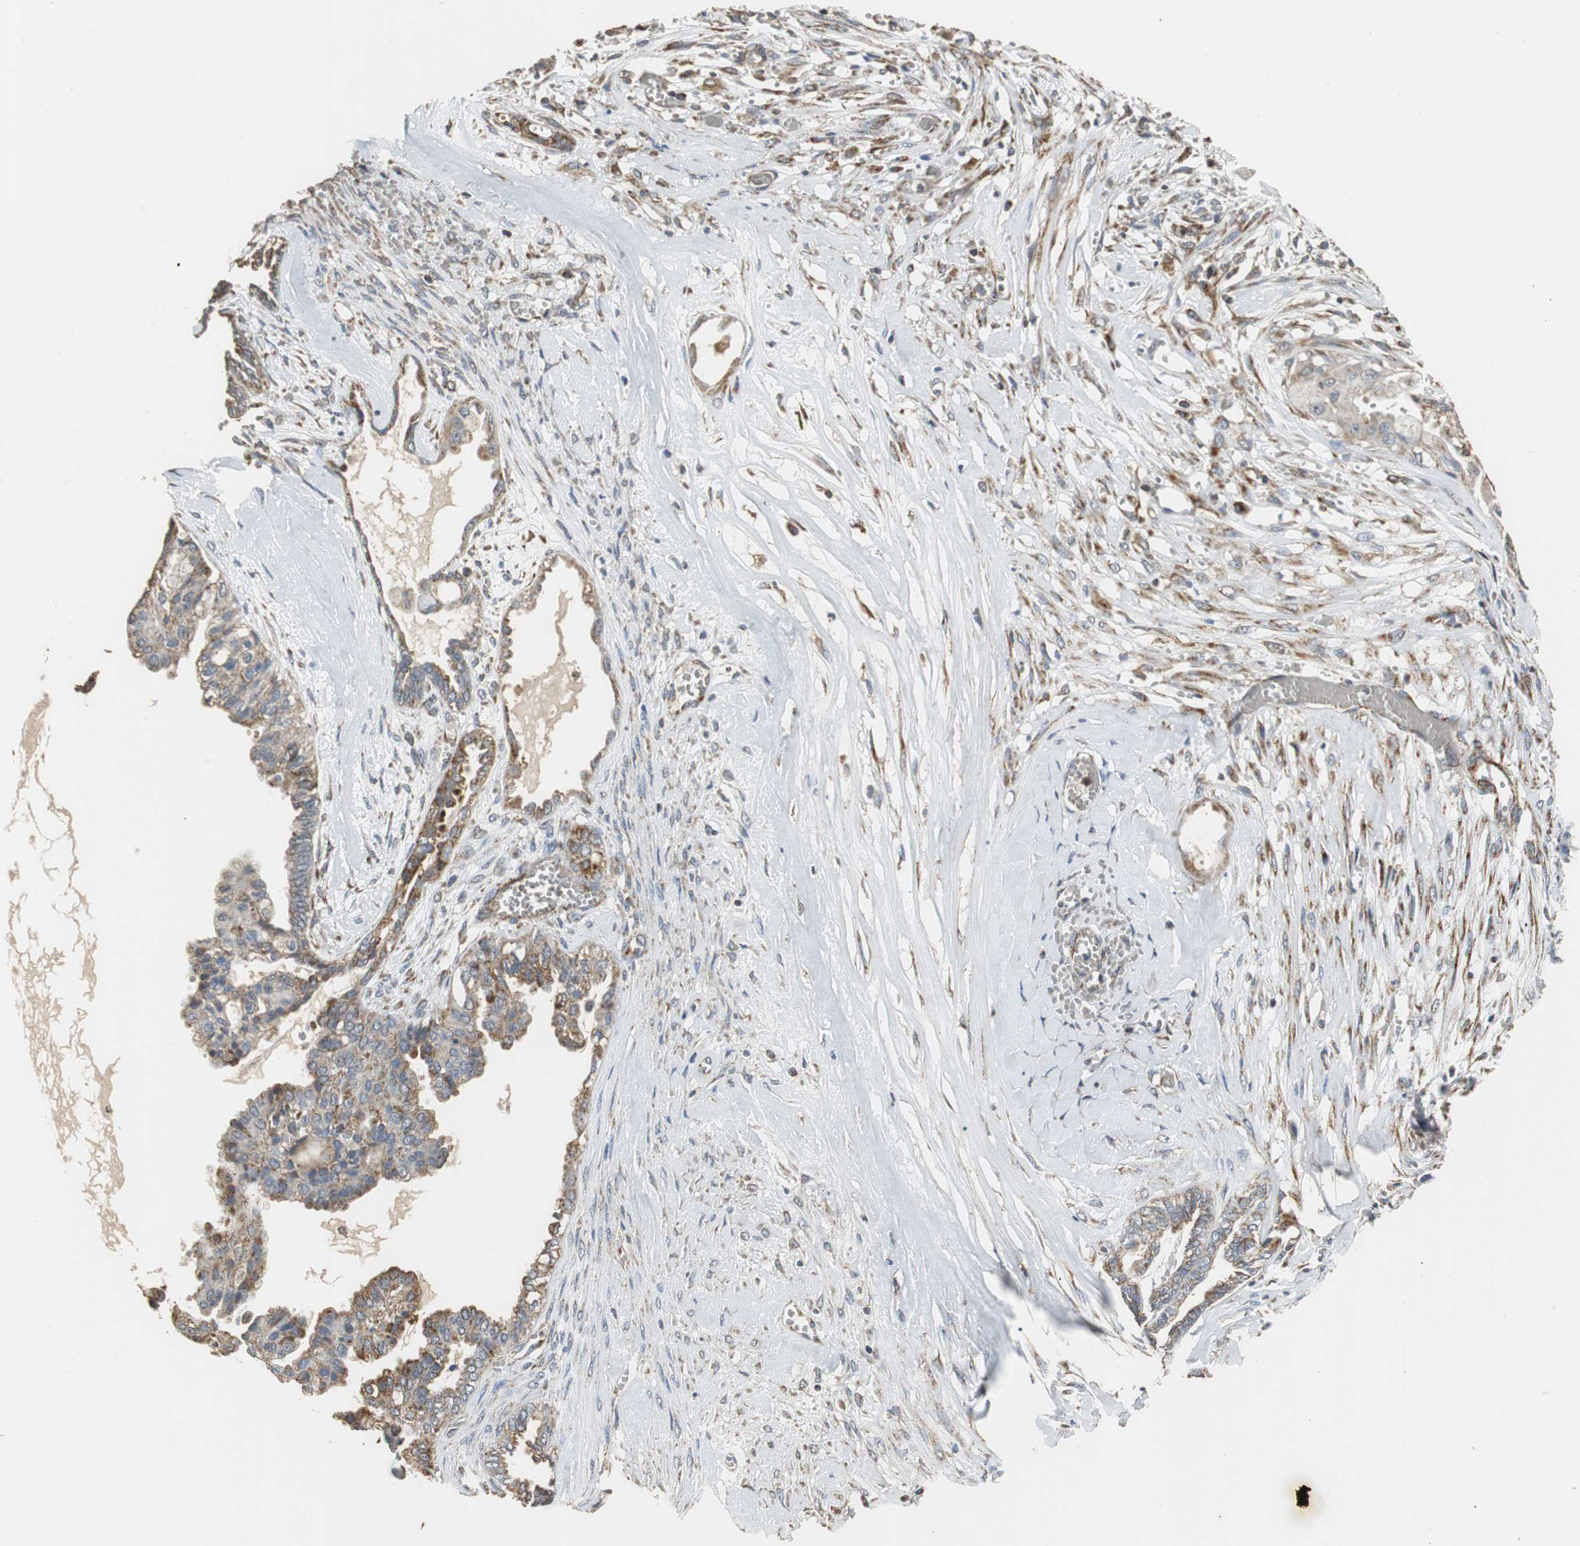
{"staining": {"intensity": "moderate", "quantity": "25%-75%", "location": "cytoplasmic/membranous"}, "tissue": "ovarian cancer", "cell_type": "Tumor cells", "image_type": "cancer", "snomed": [{"axis": "morphology", "description": "Carcinoma, NOS"}, {"axis": "morphology", "description": "Carcinoma, endometroid"}, {"axis": "topography", "description": "Ovary"}], "caption": "Ovarian endometroid carcinoma stained for a protein (brown) displays moderate cytoplasmic/membranous positive staining in approximately 25%-75% of tumor cells.", "gene": "NNT", "patient": {"sex": "female", "age": 50}}